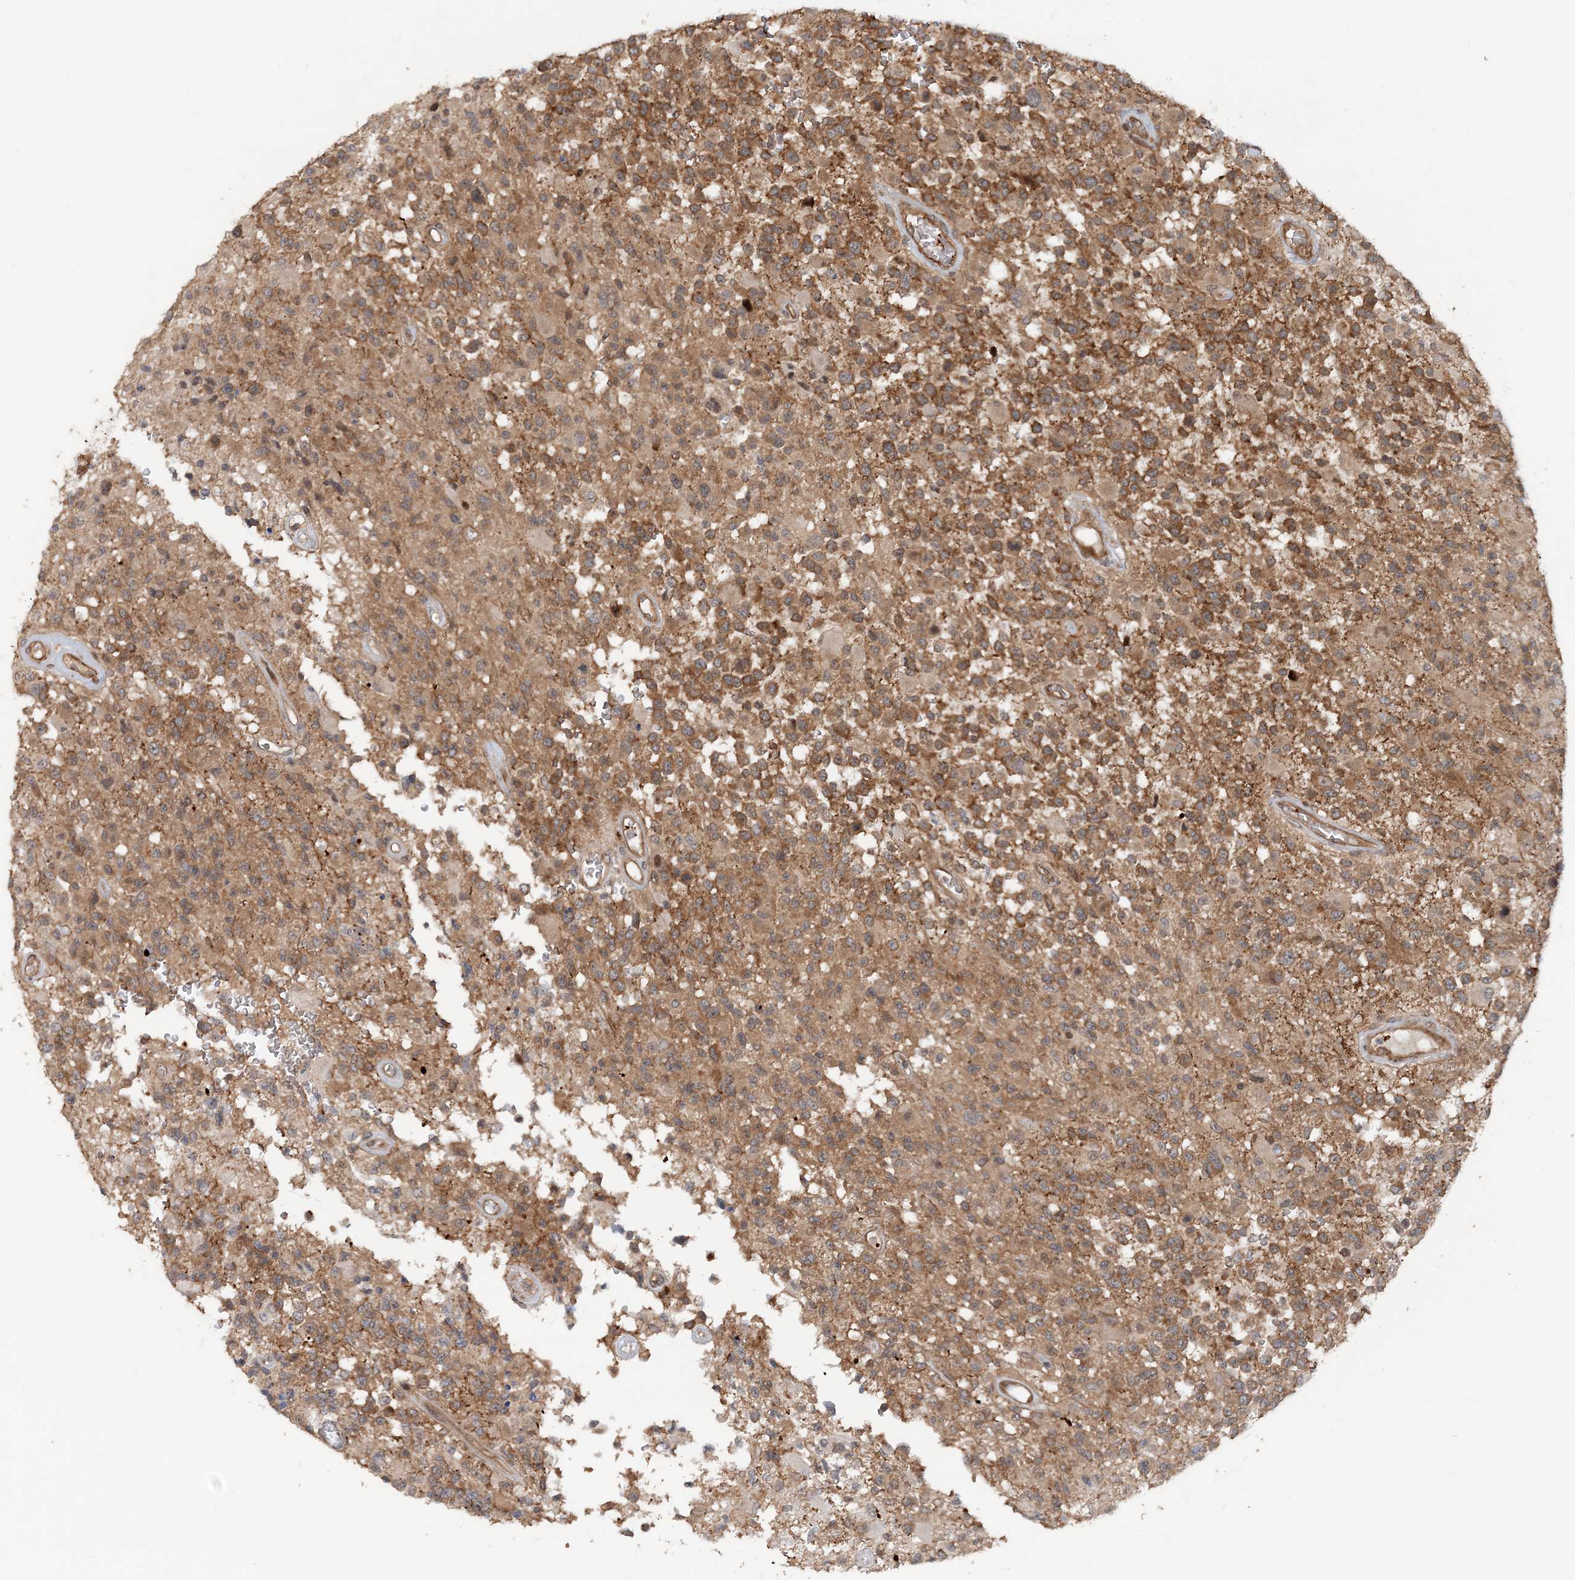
{"staining": {"intensity": "moderate", "quantity": ">75%", "location": "cytoplasmic/membranous"}, "tissue": "glioma", "cell_type": "Tumor cells", "image_type": "cancer", "snomed": [{"axis": "morphology", "description": "Glioma, malignant, High grade"}, {"axis": "morphology", "description": "Glioblastoma, NOS"}, {"axis": "topography", "description": "Brain"}], "caption": "Protein positivity by immunohistochemistry shows moderate cytoplasmic/membranous positivity in approximately >75% of tumor cells in glioblastoma.", "gene": "GEMIN5", "patient": {"sex": "male", "age": 60}}